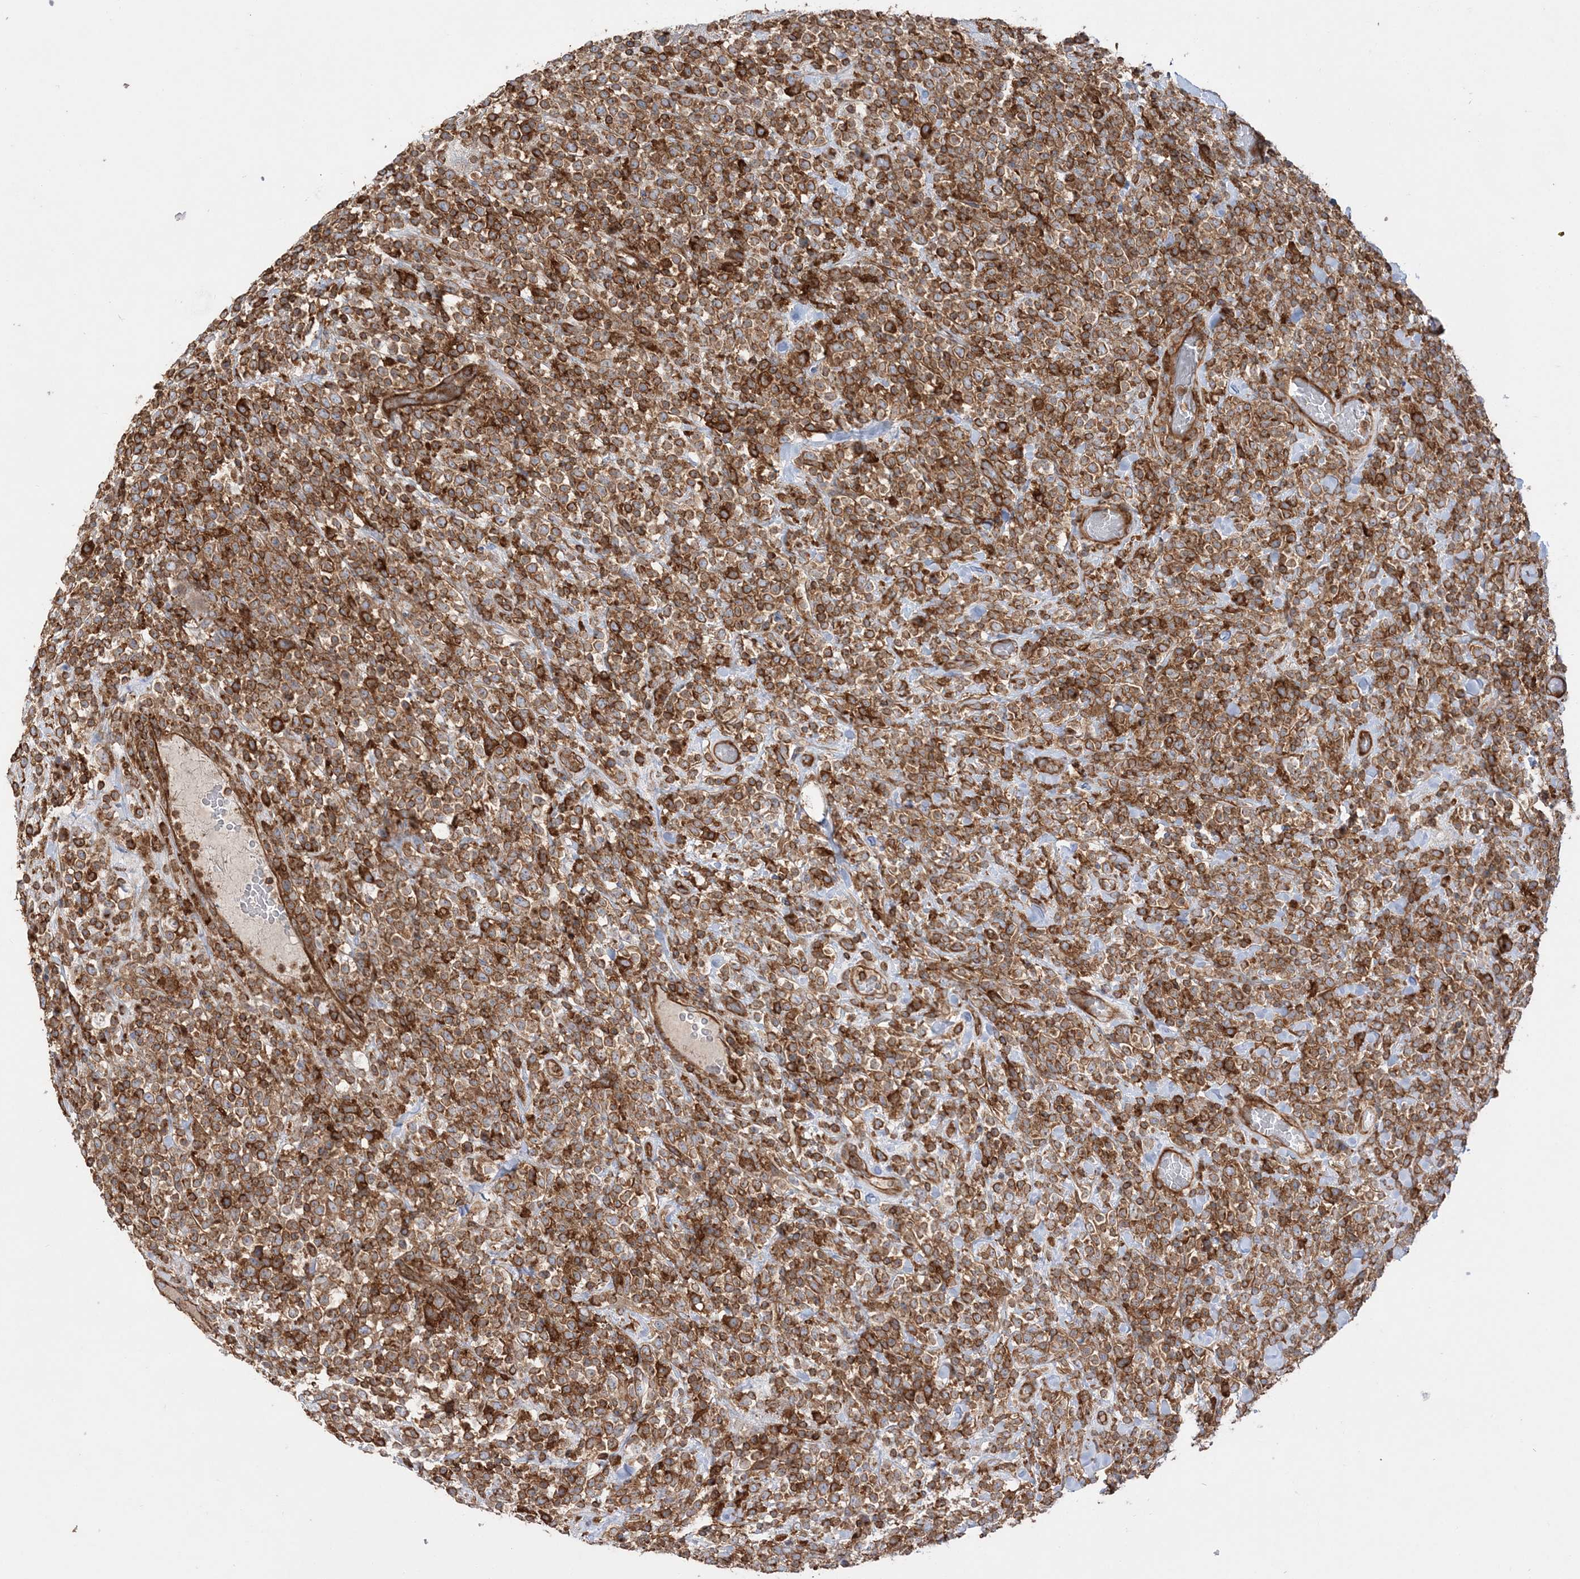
{"staining": {"intensity": "strong", "quantity": ">75%", "location": "cytoplasmic/membranous"}, "tissue": "lymphoma", "cell_type": "Tumor cells", "image_type": "cancer", "snomed": [{"axis": "morphology", "description": "Malignant lymphoma, non-Hodgkin's type, High grade"}, {"axis": "topography", "description": "Colon"}], "caption": "Protein expression by IHC exhibits strong cytoplasmic/membranous expression in approximately >75% of tumor cells in lymphoma.", "gene": "TBC1D5", "patient": {"sex": "female", "age": 53}}